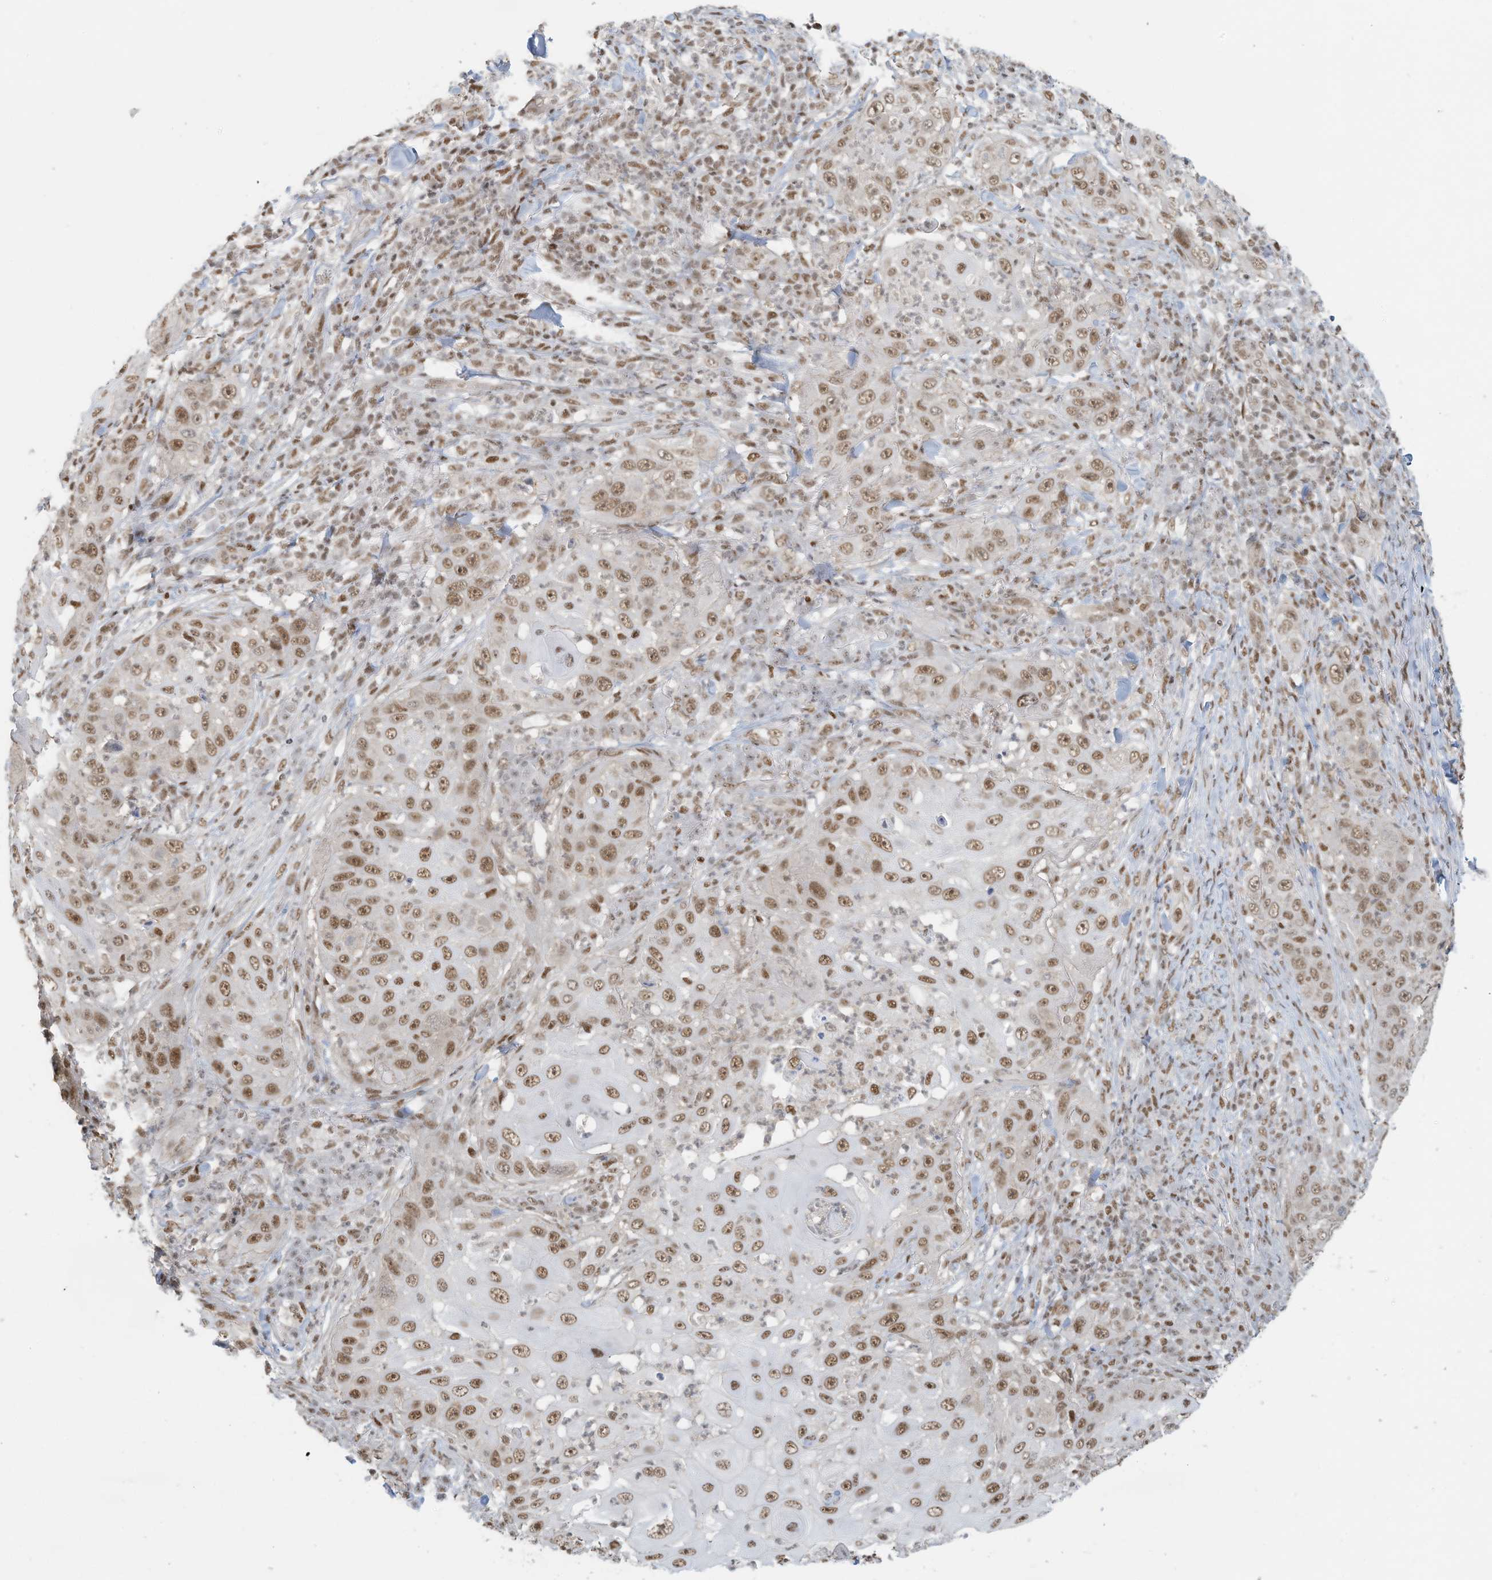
{"staining": {"intensity": "moderate", "quantity": ">75%", "location": "nuclear"}, "tissue": "skin cancer", "cell_type": "Tumor cells", "image_type": "cancer", "snomed": [{"axis": "morphology", "description": "Squamous cell carcinoma, NOS"}, {"axis": "topography", "description": "Skin"}], "caption": "Protein positivity by immunohistochemistry (IHC) displays moderate nuclear positivity in about >75% of tumor cells in skin cancer.", "gene": "DBR1", "patient": {"sex": "female", "age": 44}}